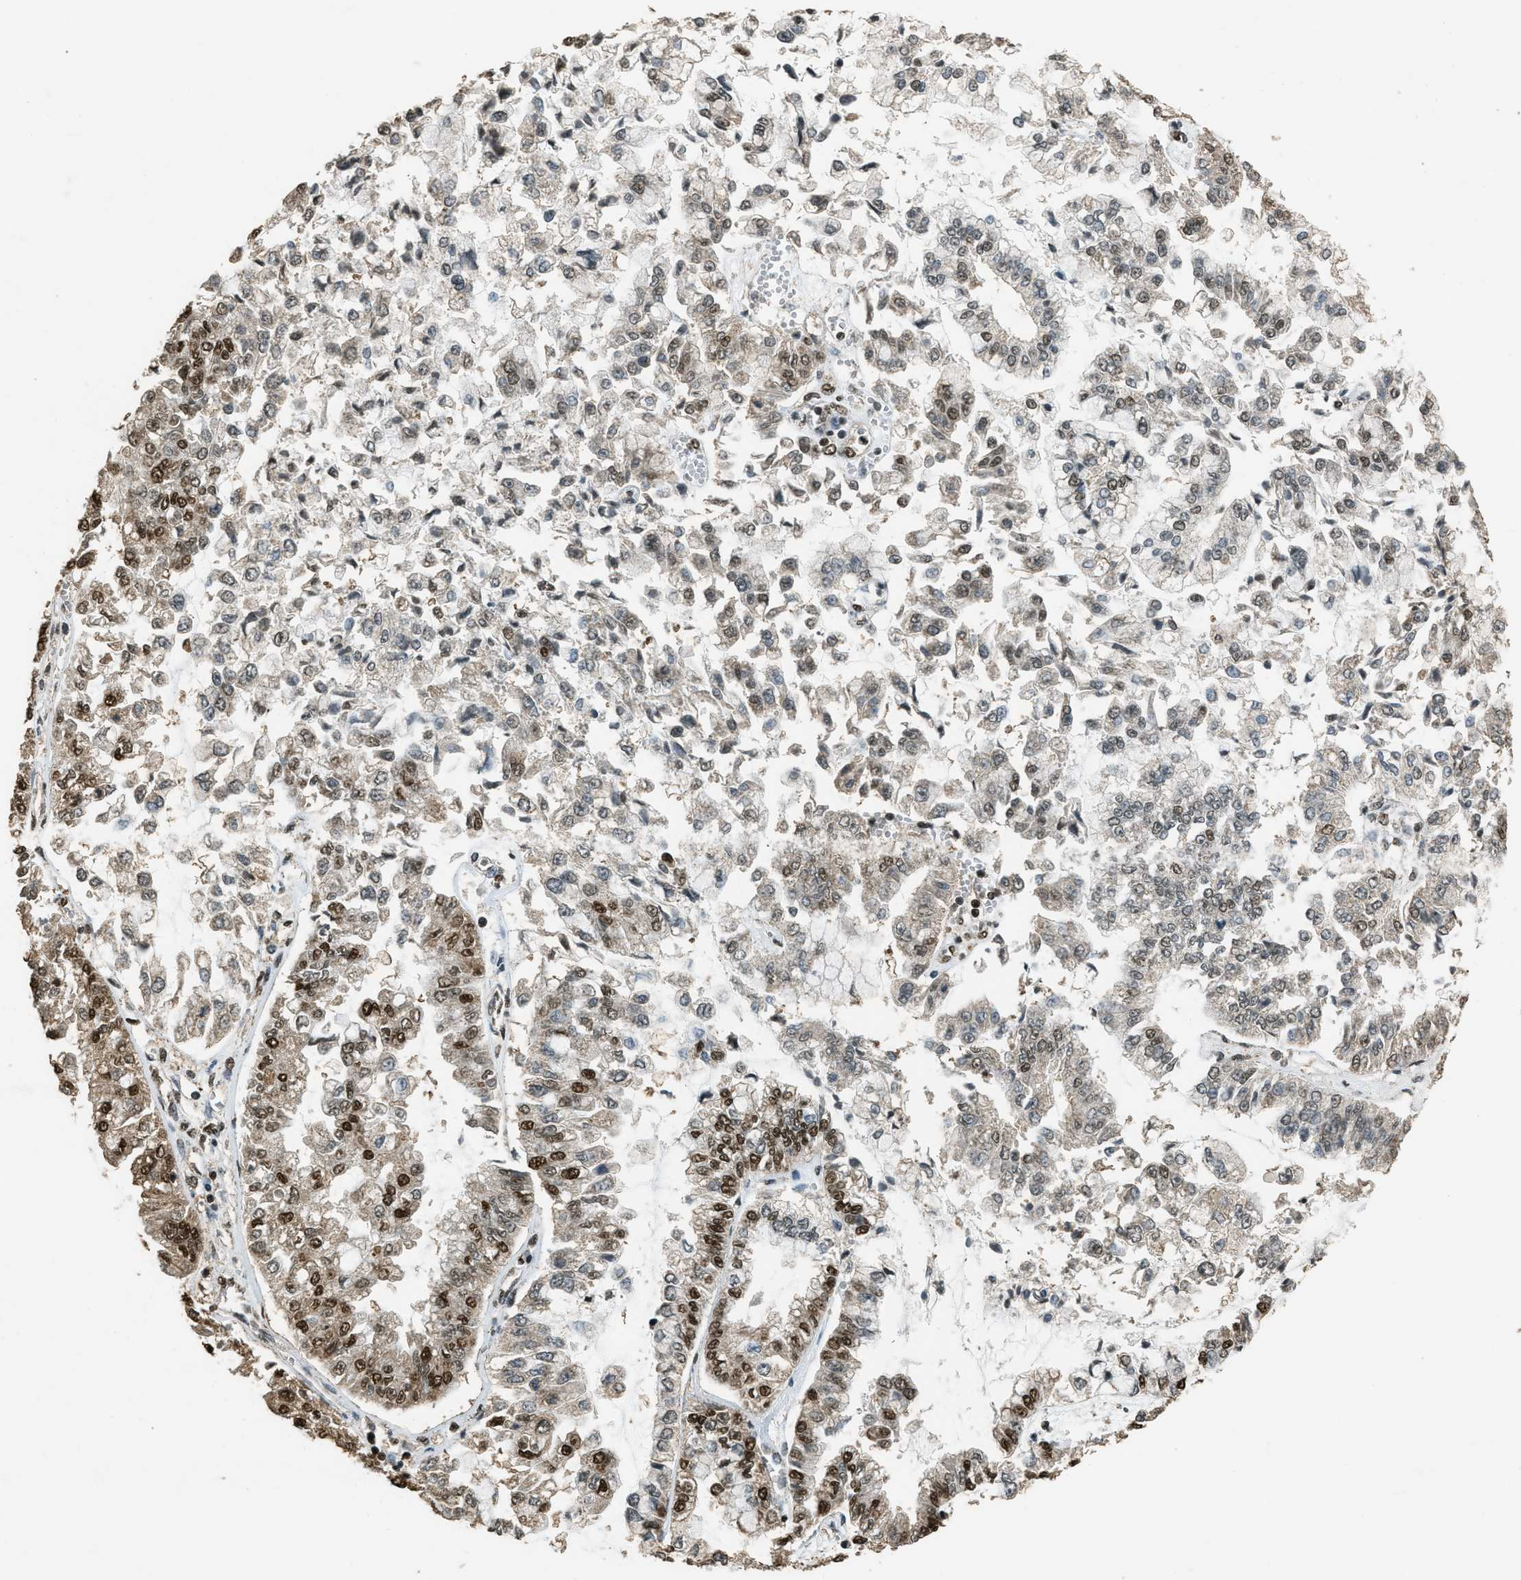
{"staining": {"intensity": "strong", "quantity": "25%-75%", "location": "nuclear"}, "tissue": "liver cancer", "cell_type": "Tumor cells", "image_type": "cancer", "snomed": [{"axis": "morphology", "description": "Cholangiocarcinoma"}, {"axis": "topography", "description": "Liver"}], "caption": "DAB immunohistochemical staining of human liver cancer (cholangiocarcinoma) displays strong nuclear protein staining in approximately 25%-75% of tumor cells.", "gene": "MYB", "patient": {"sex": "female", "age": 79}}